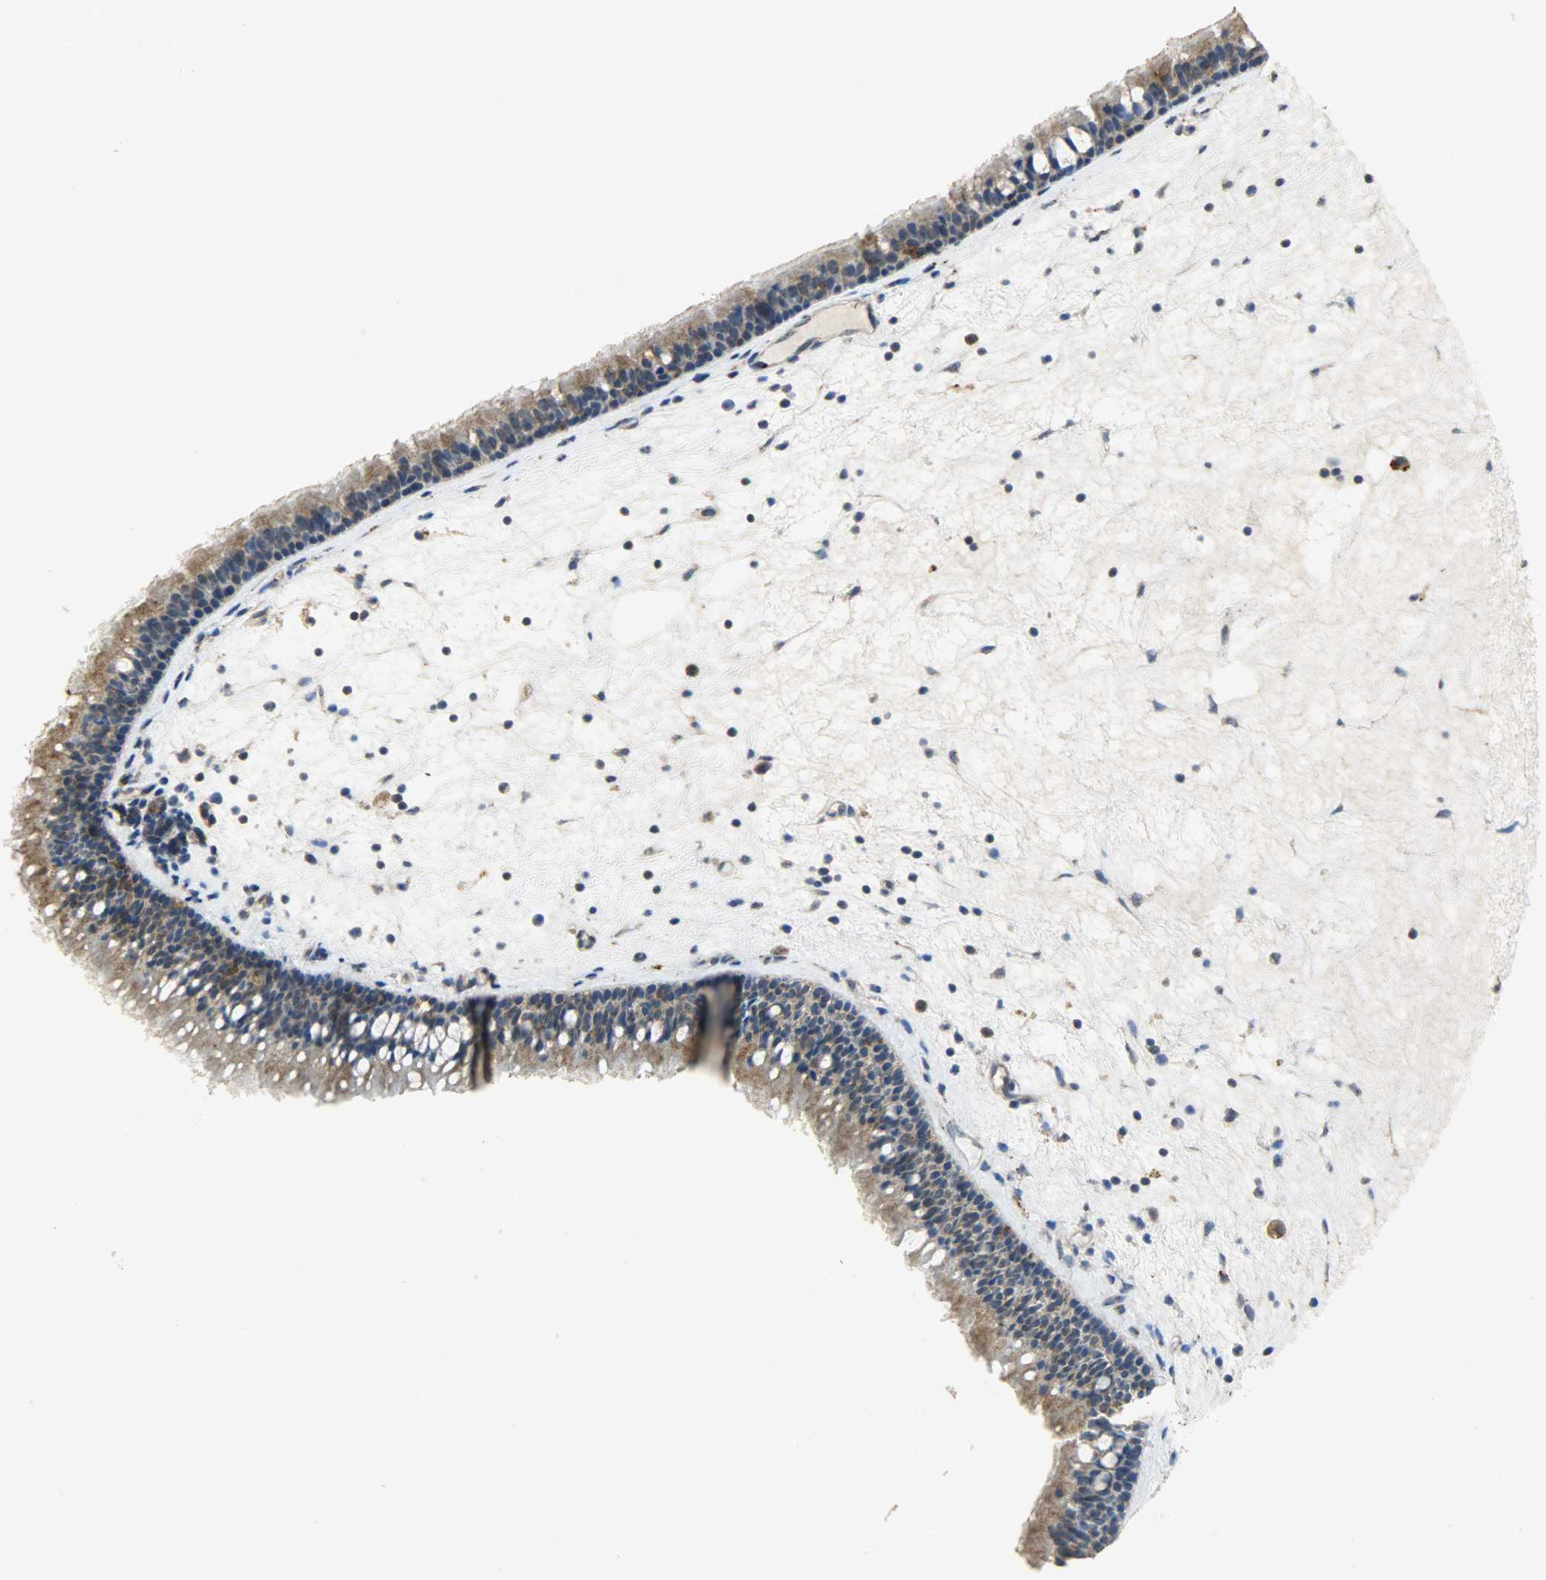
{"staining": {"intensity": "strong", "quantity": ">75%", "location": "cytoplasmic/membranous"}, "tissue": "nasopharynx", "cell_type": "Respiratory epithelial cells", "image_type": "normal", "snomed": [{"axis": "morphology", "description": "Normal tissue, NOS"}, {"axis": "topography", "description": "Nasopharynx"}], "caption": "Normal nasopharynx was stained to show a protein in brown. There is high levels of strong cytoplasmic/membranous expression in approximately >75% of respiratory epithelial cells. Immunohistochemistry stains the protein of interest in brown and the nuclei are stained blue.", "gene": "GIT2", "patient": {"sex": "female", "age": 78}}